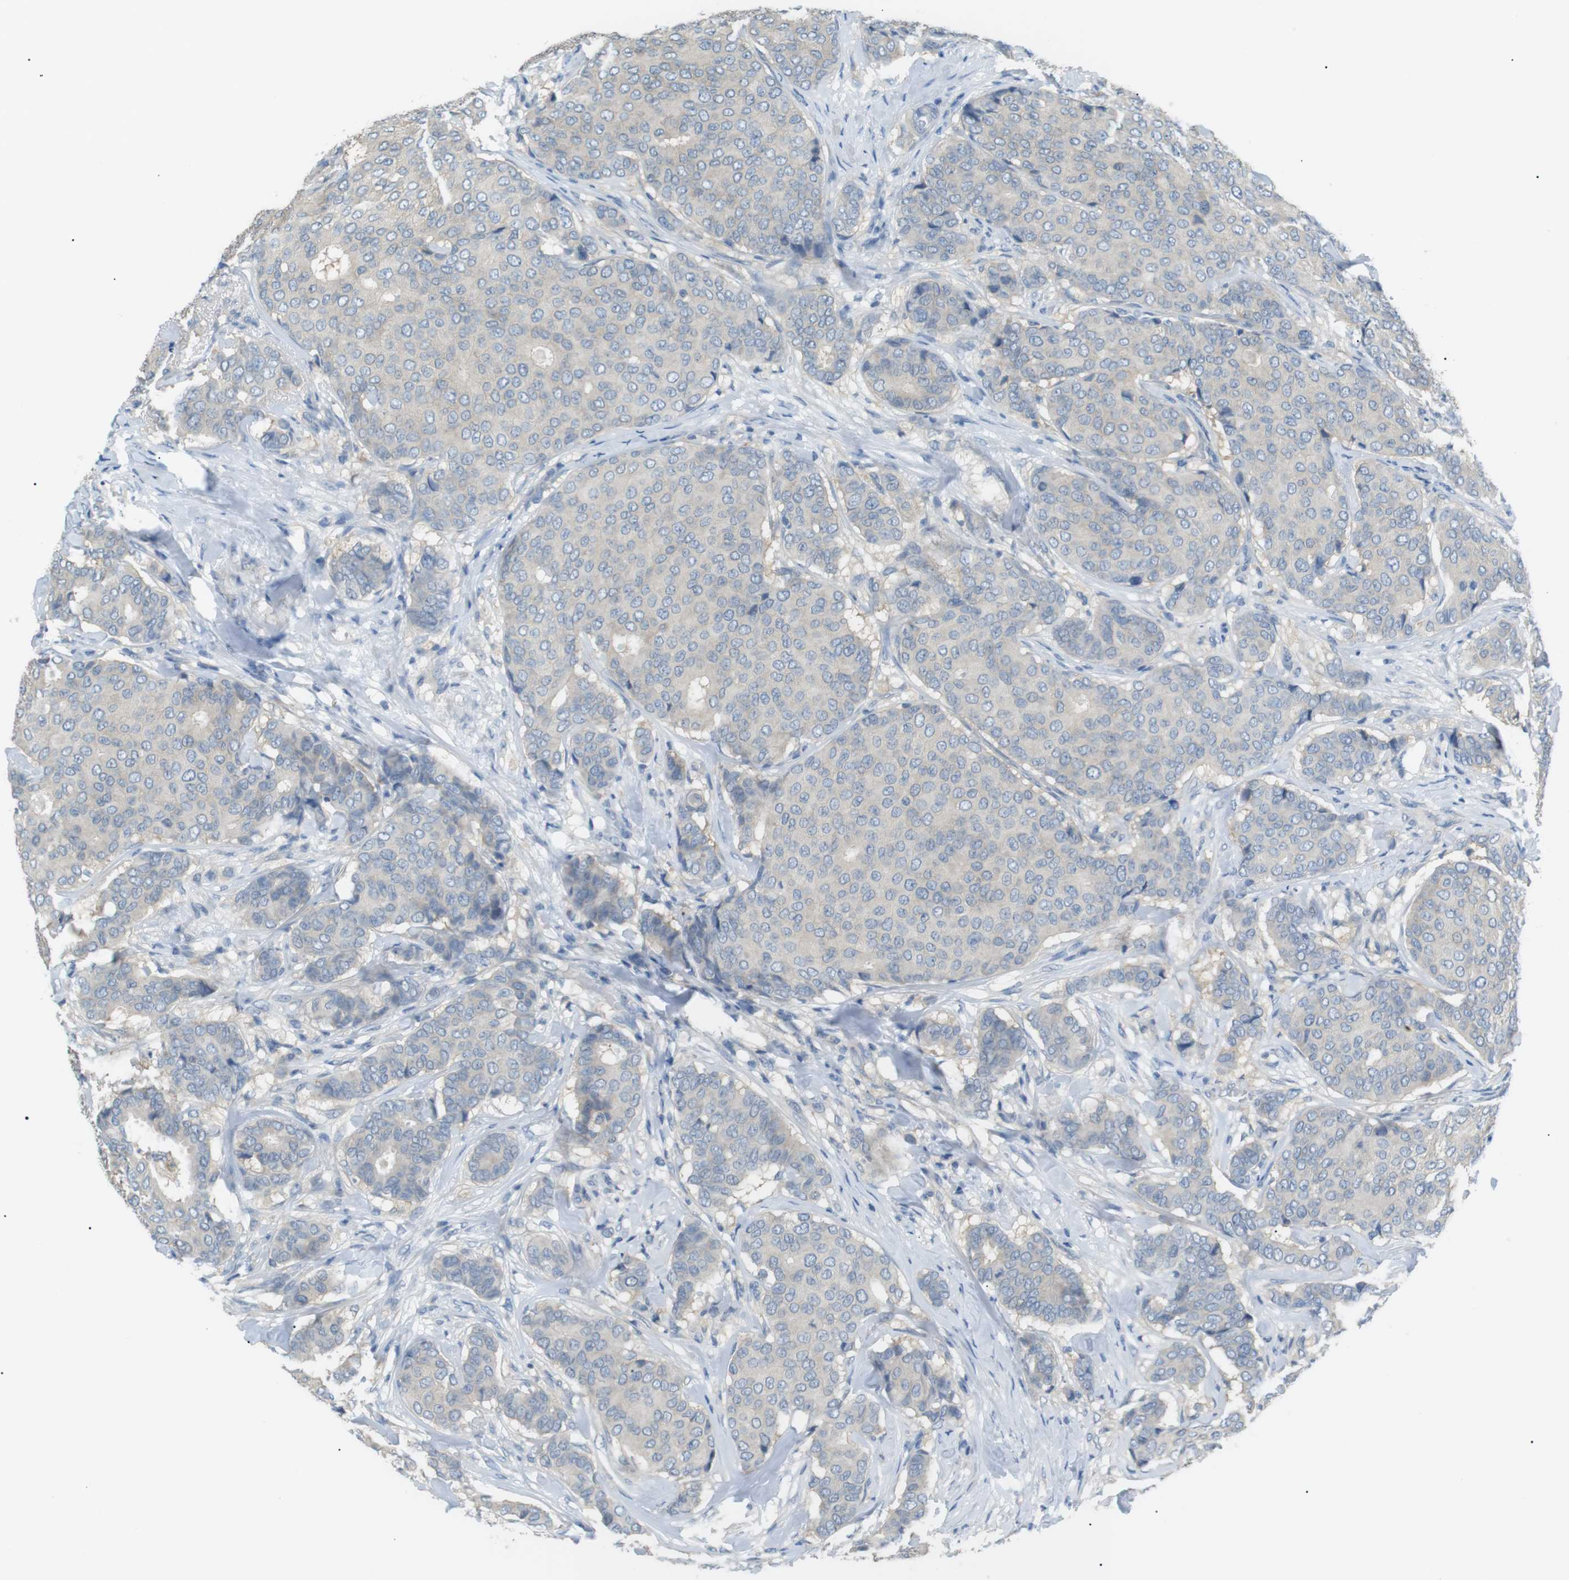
{"staining": {"intensity": "negative", "quantity": "none", "location": "none"}, "tissue": "breast cancer", "cell_type": "Tumor cells", "image_type": "cancer", "snomed": [{"axis": "morphology", "description": "Duct carcinoma"}, {"axis": "topography", "description": "Breast"}], "caption": "High magnification brightfield microscopy of breast cancer (infiltrating ductal carcinoma) stained with DAB (3,3'-diaminobenzidine) (brown) and counterstained with hematoxylin (blue): tumor cells show no significant positivity.", "gene": "CDH26", "patient": {"sex": "female", "age": 75}}